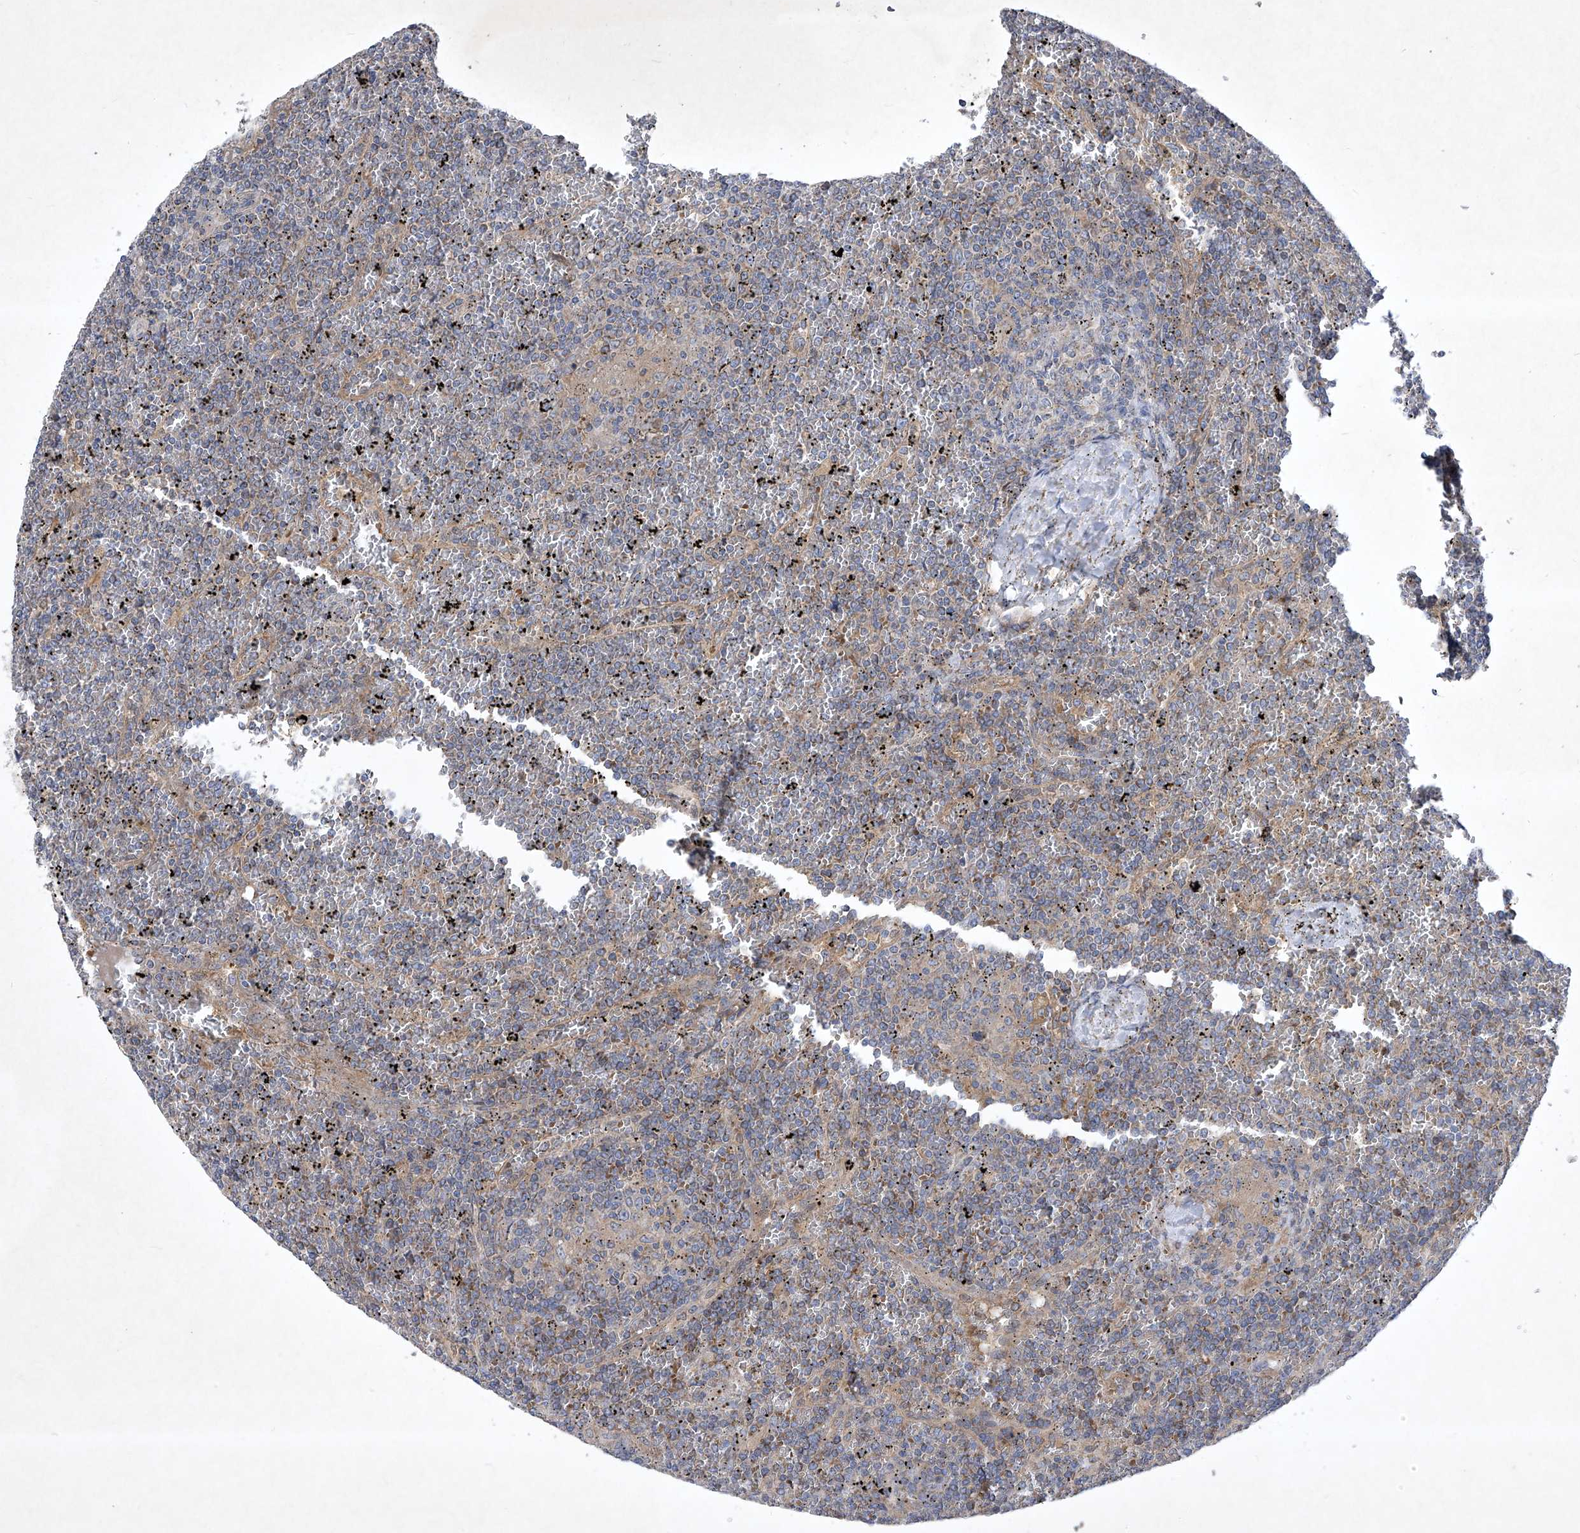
{"staining": {"intensity": "negative", "quantity": "none", "location": "none"}, "tissue": "lymphoma", "cell_type": "Tumor cells", "image_type": "cancer", "snomed": [{"axis": "morphology", "description": "Malignant lymphoma, non-Hodgkin's type, Low grade"}, {"axis": "topography", "description": "Spleen"}], "caption": "There is no significant expression in tumor cells of low-grade malignant lymphoma, non-Hodgkin's type. Brightfield microscopy of immunohistochemistry (IHC) stained with DAB (3,3'-diaminobenzidine) (brown) and hematoxylin (blue), captured at high magnification.", "gene": "COQ3", "patient": {"sex": "female", "age": 19}}